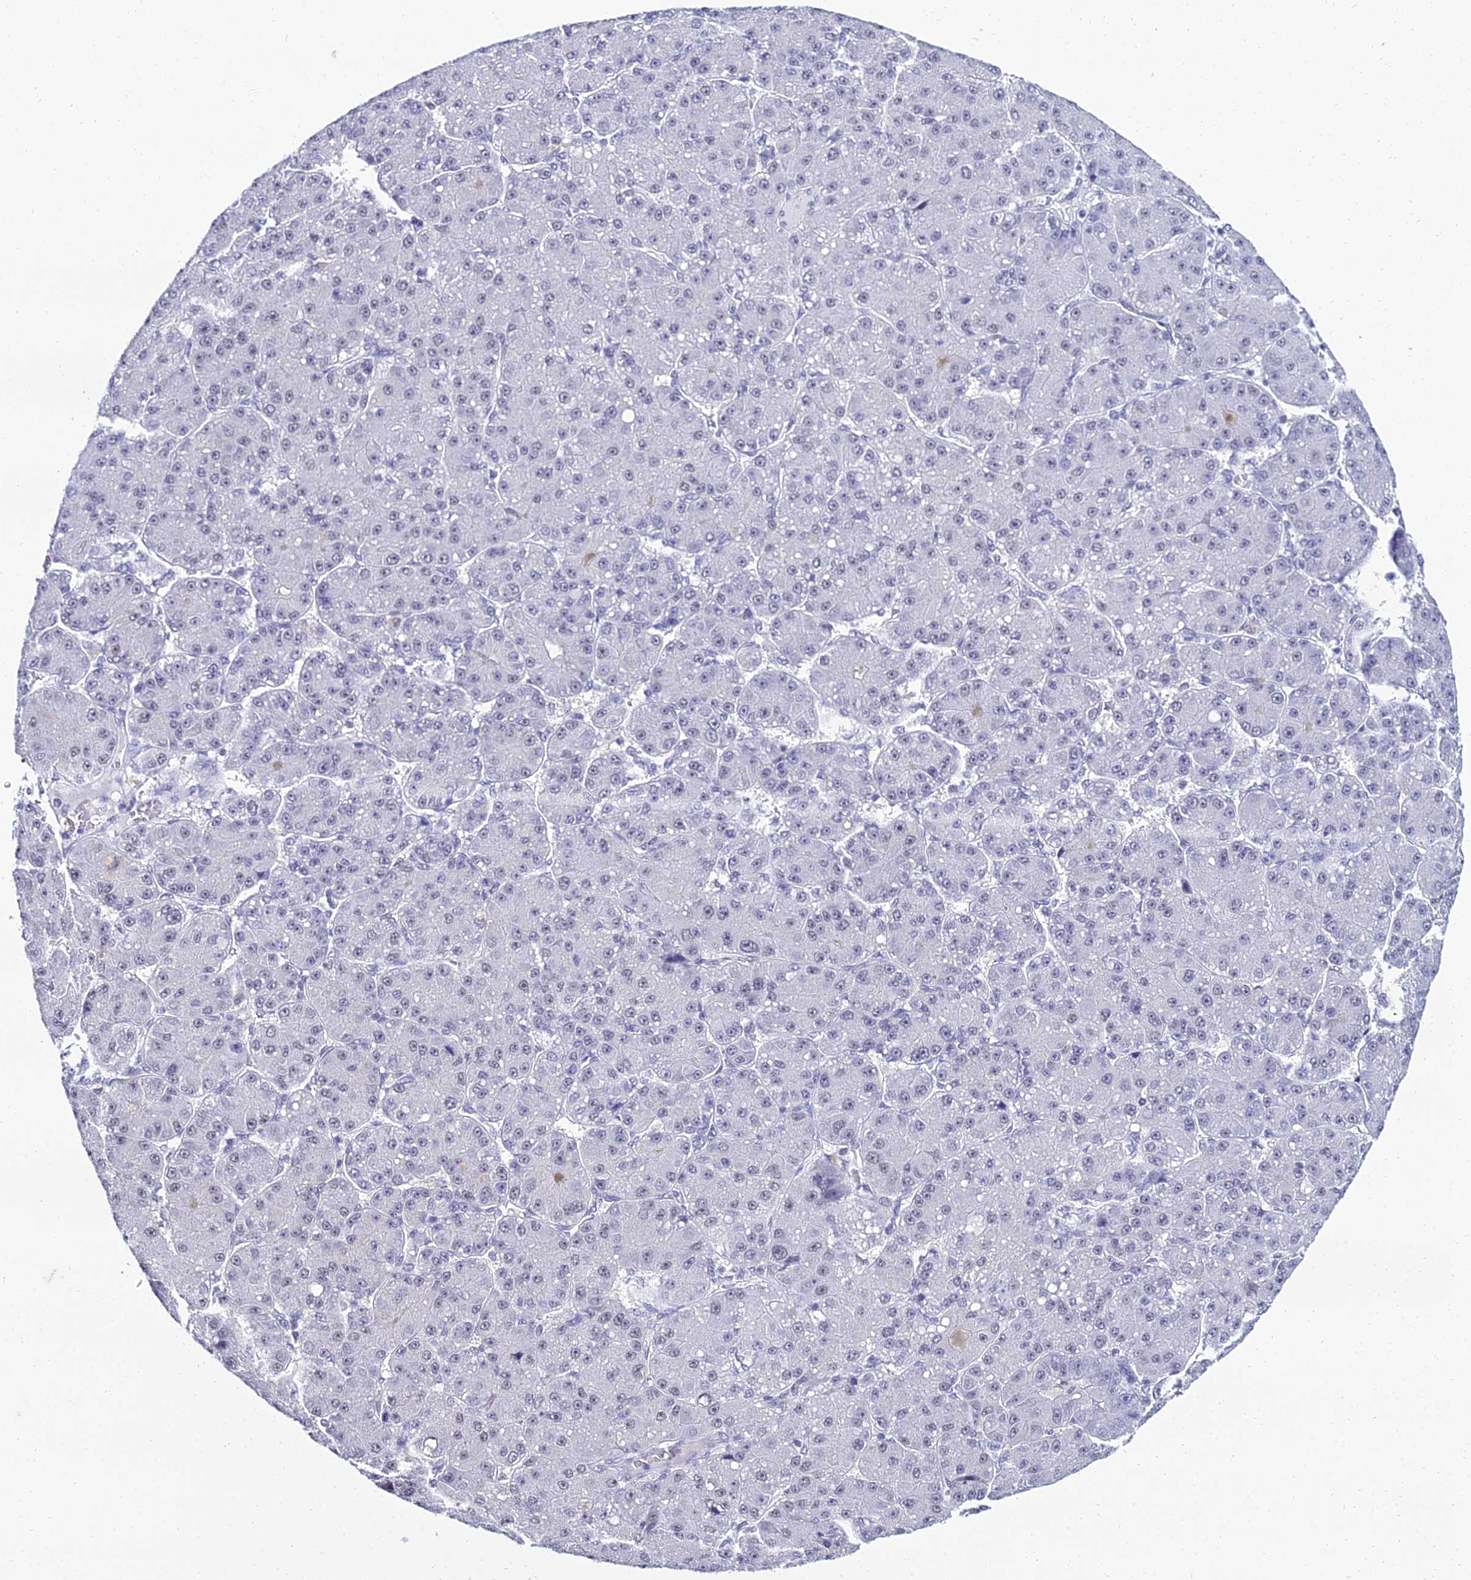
{"staining": {"intensity": "negative", "quantity": "none", "location": "none"}, "tissue": "liver cancer", "cell_type": "Tumor cells", "image_type": "cancer", "snomed": [{"axis": "morphology", "description": "Carcinoma, Hepatocellular, NOS"}, {"axis": "topography", "description": "Liver"}], "caption": "Immunohistochemical staining of liver cancer displays no significant expression in tumor cells.", "gene": "PPP4R2", "patient": {"sex": "male", "age": 67}}